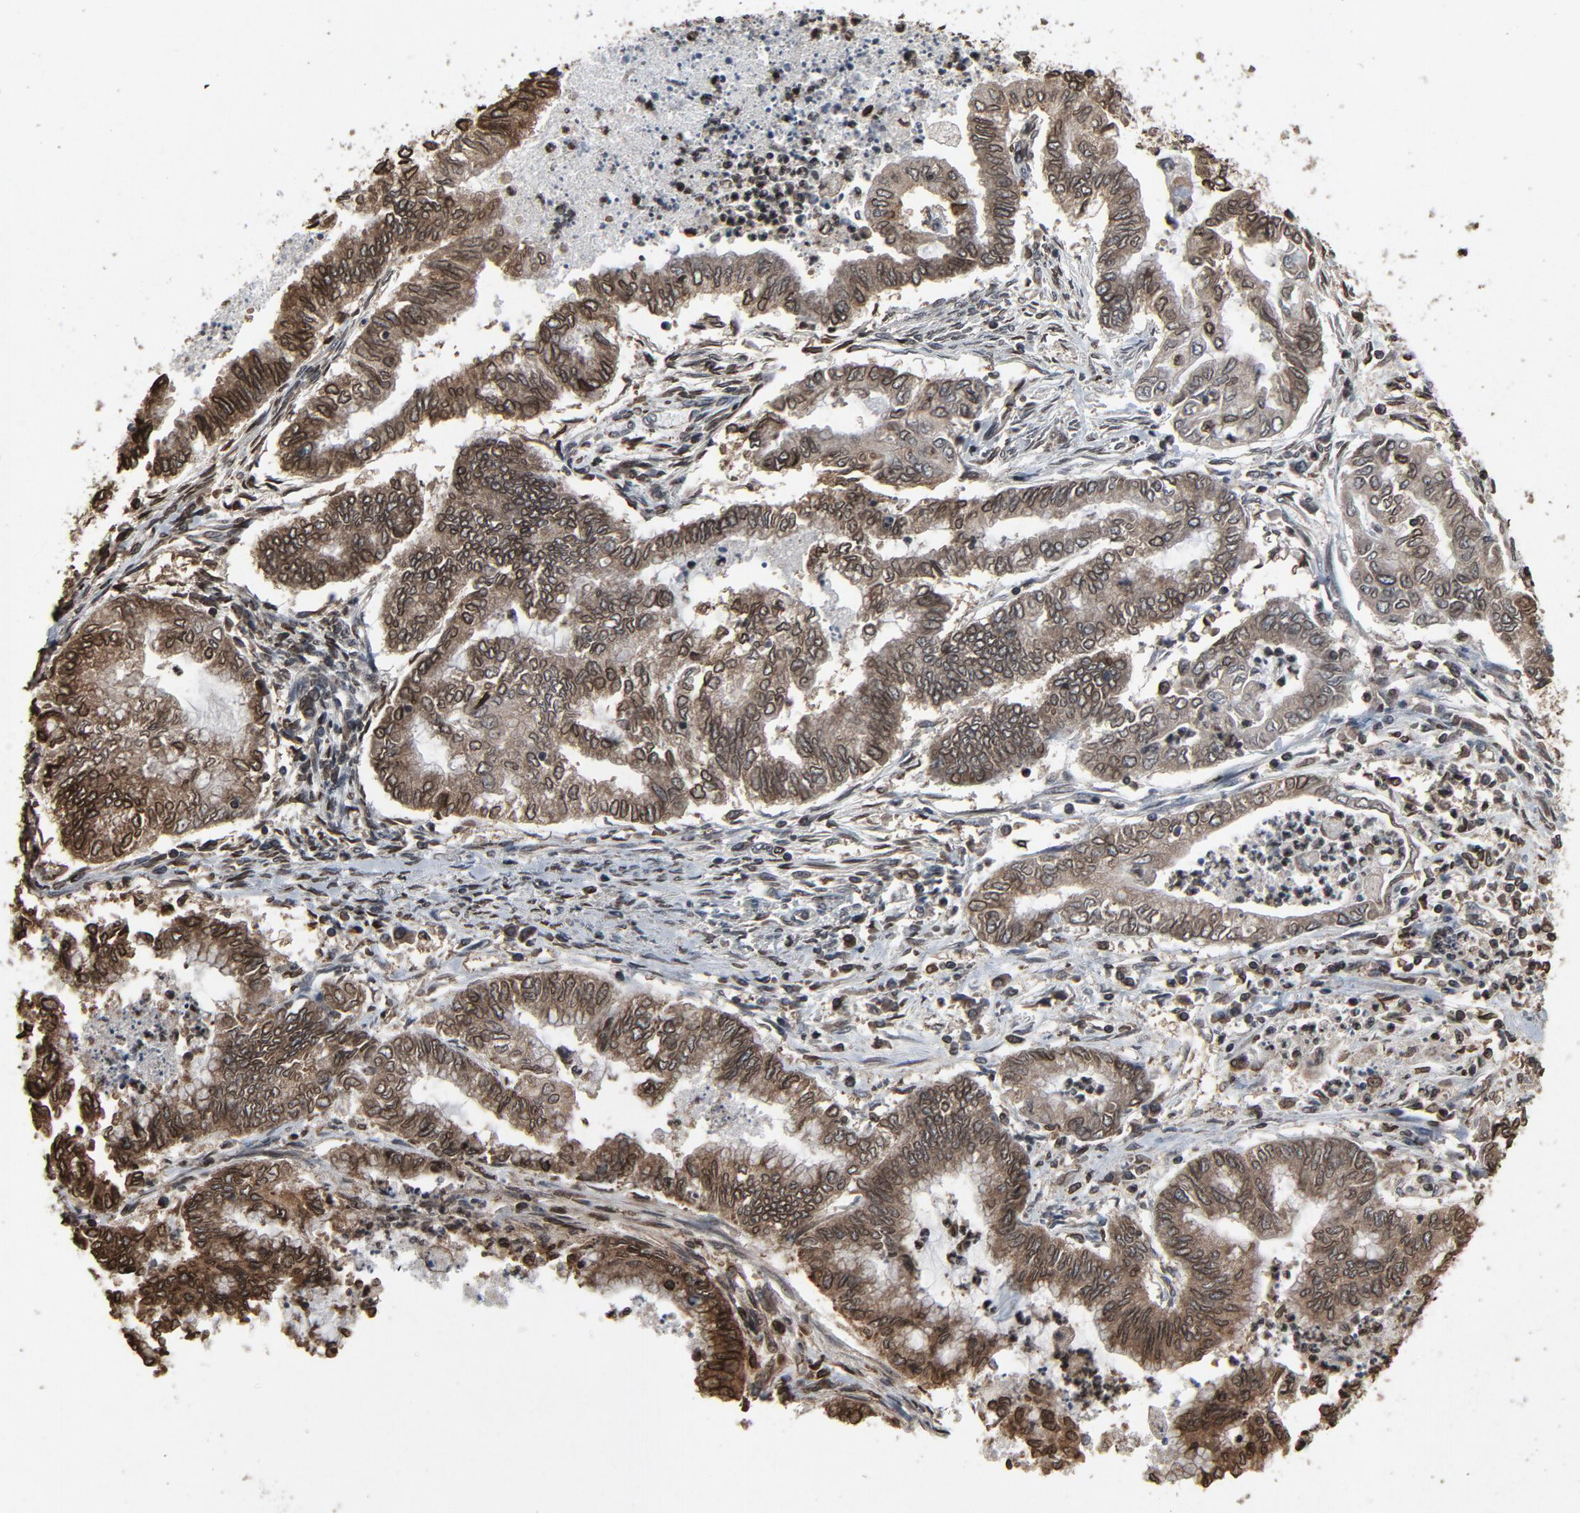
{"staining": {"intensity": "moderate", "quantity": ">75%", "location": "cytoplasmic/membranous,nuclear"}, "tissue": "endometrial cancer", "cell_type": "Tumor cells", "image_type": "cancer", "snomed": [{"axis": "morphology", "description": "Adenocarcinoma, NOS"}, {"axis": "topography", "description": "Endometrium"}], "caption": "Protein expression analysis of endometrial cancer displays moderate cytoplasmic/membranous and nuclear positivity in approximately >75% of tumor cells. The staining was performed using DAB (3,3'-diaminobenzidine), with brown indicating positive protein expression. Nuclei are stained blue with hematoxylin.", "gene": "UBE2D1", "patient": {"sex": "female", "age": 79}}